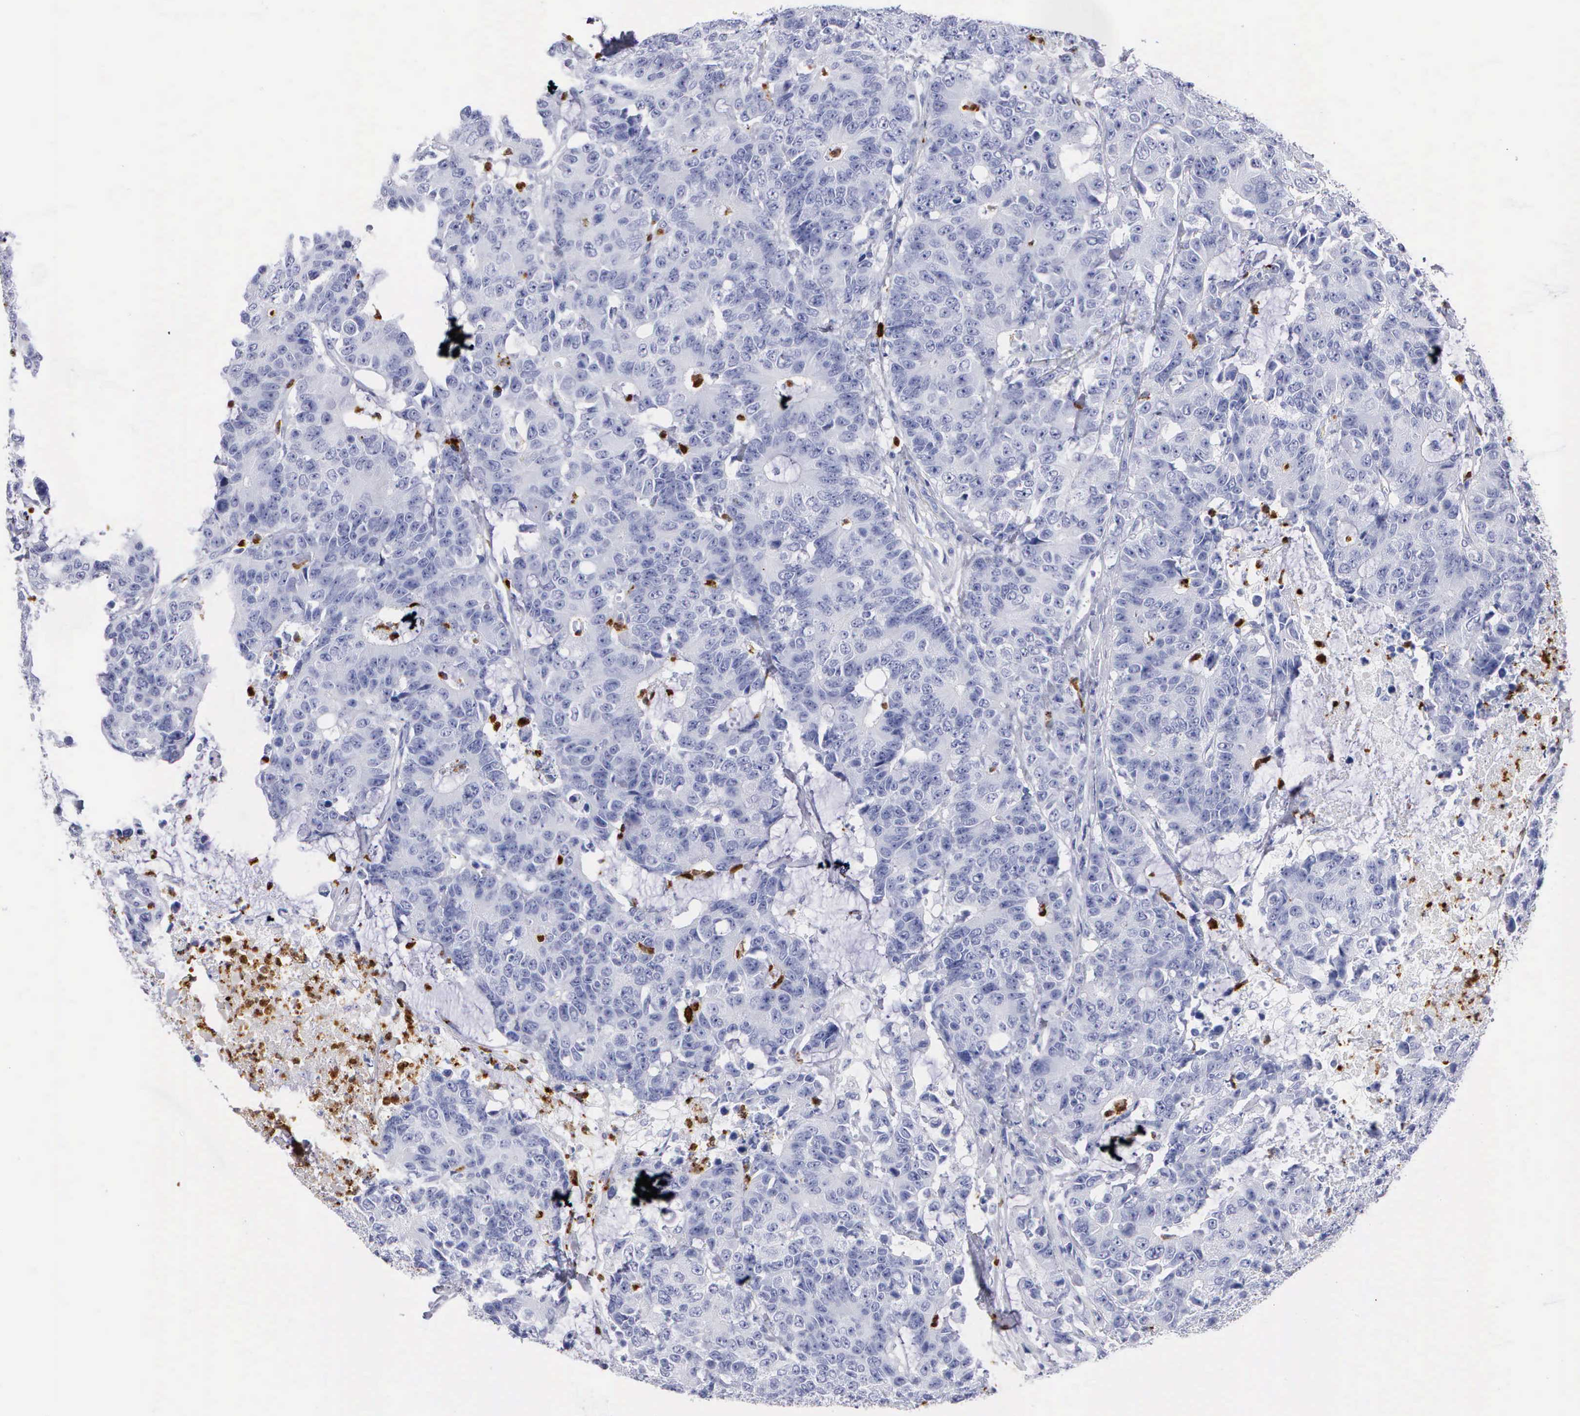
{"staining": {"intensity": "negative", "quantity": "none", "location": "none"}, "tissue": "colorectal cancer", "cell_type": "Tumor cells", "image_type": "cancer", "snomed": [{"axis": "morphology", "description": "Adenocarcinoma, NOS"}, {"axis": "topography", "description": "Colon"}], "caption": "Immunohistochemical staining of colorectal cancer (adenocarcinoma) shows no significant positivity in tumor cells.", "gene": "CTSG", "patient": {"sex": "female", "age": 86}}